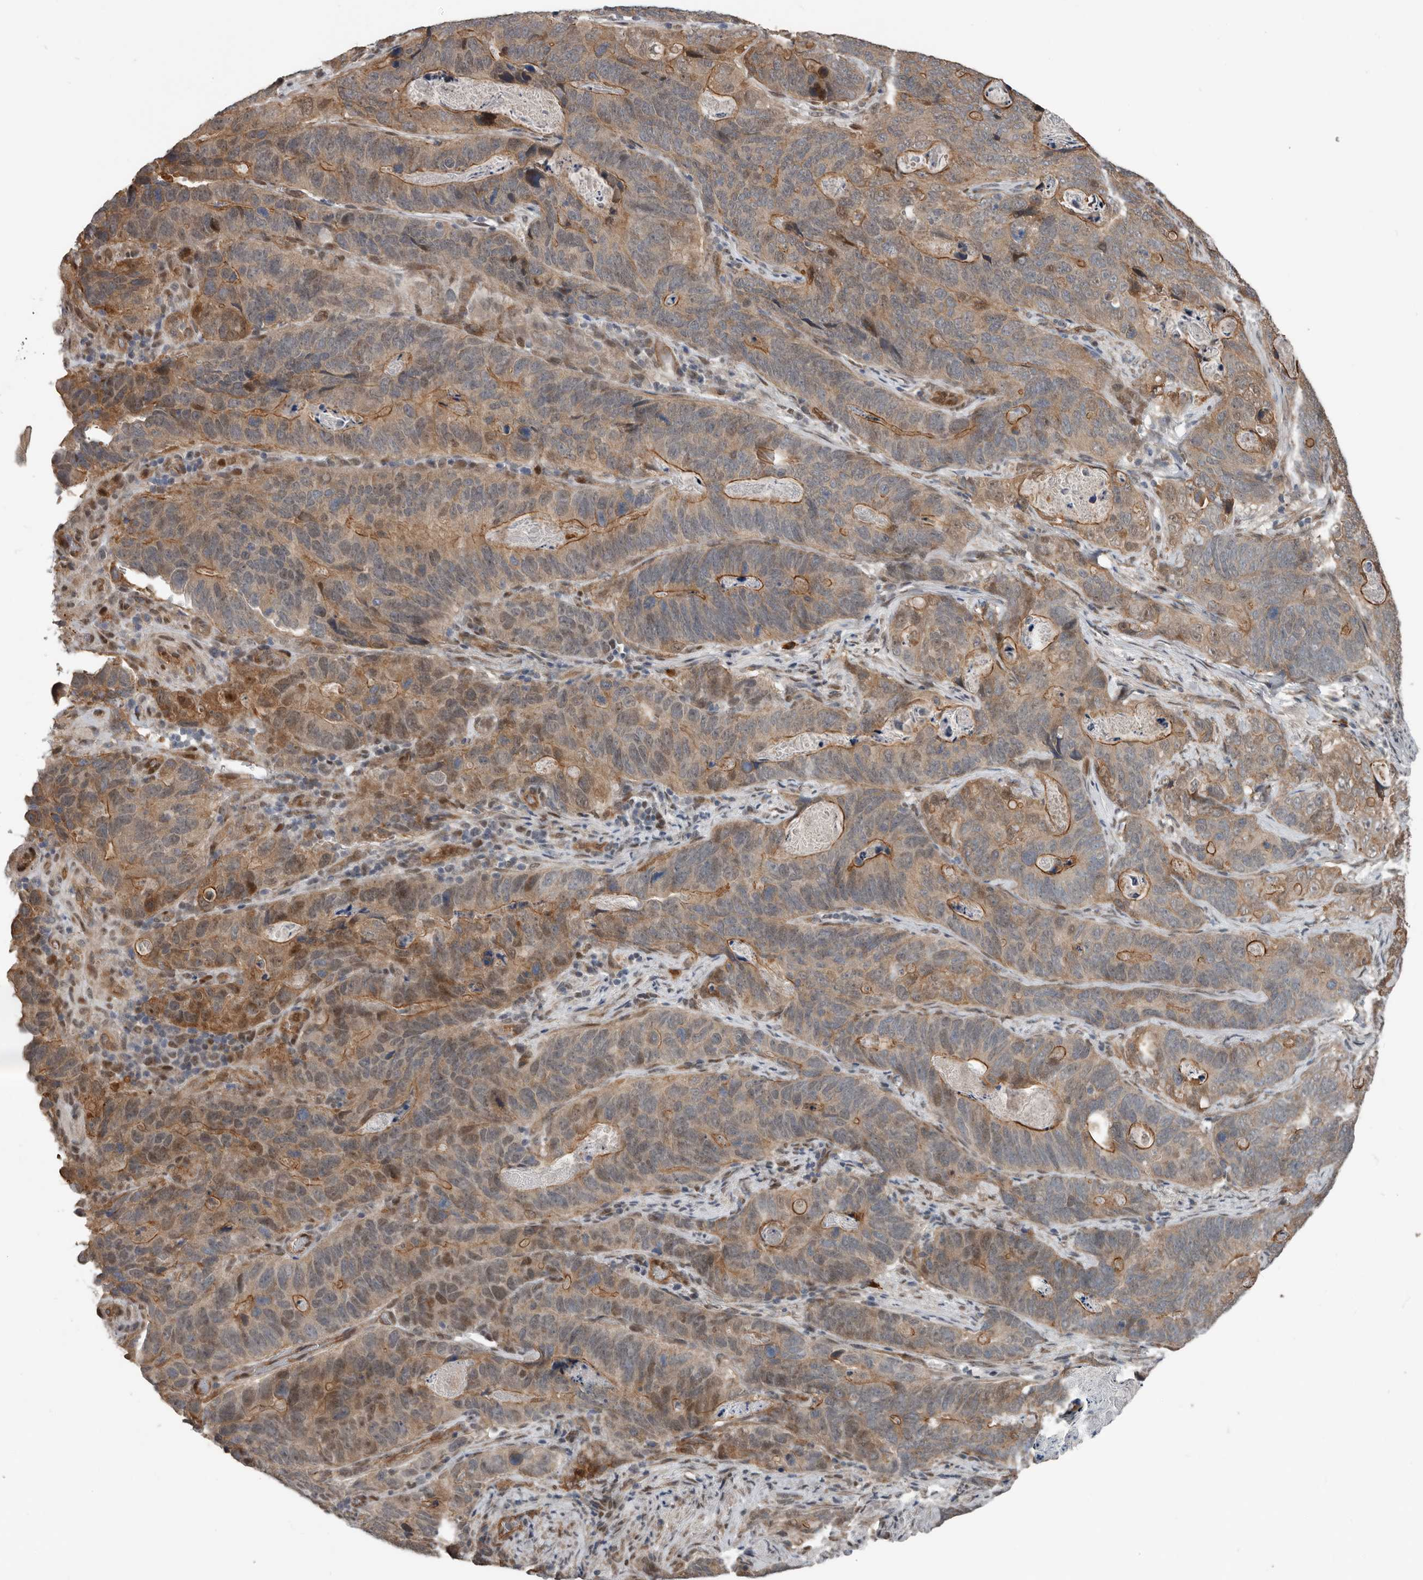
{"staining": {"intensity": "moderate", "quantity": ">75%", "location": "cytoplasmic/membranous,nuclear"}, "tissue": "stomach cancer", "cell_type": "Tumor cells", "image_type": "cancer", "snomed": [{"axis": "morphology", "description": "Normal tissue, NOS"}, {"axis": "morphology", "description": "Adenocarcinoma, NOS"}, {"axis": "topography", "description": "Stomach"}], "caption": "Moderate cytoplasmic/membranous and nuclear expression is seen in approximately >75% of tumor cells in stomach cancer.", "gene": "YOD1", "patient": {"sex": "female", "age": 89}}